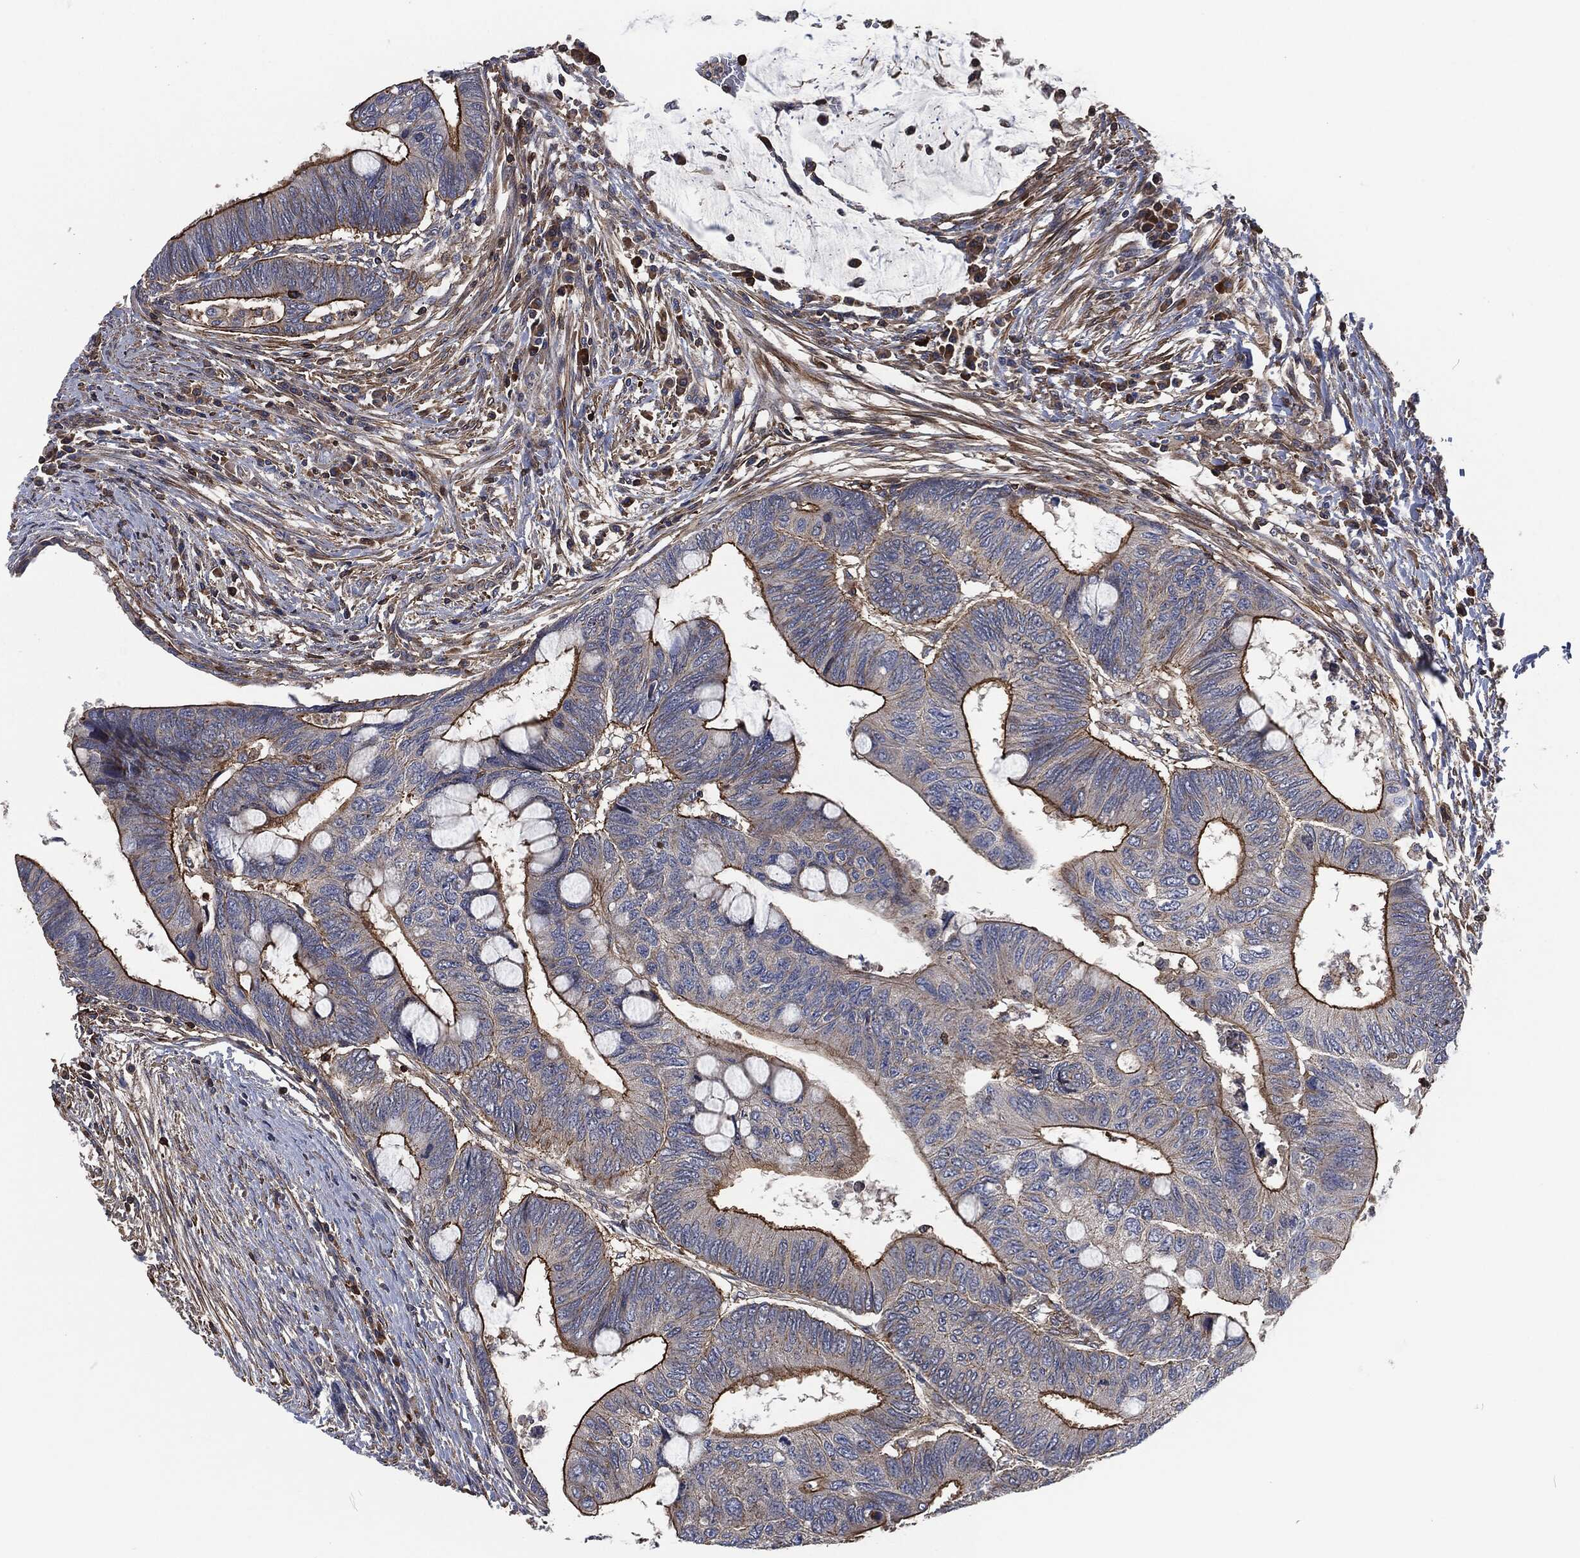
{"staining": {"intensity": "strong", "quantity": "<25%", "location": "cytoplasmic/membranous"}, "tissue": "colorectal cancer", "cell_type": "Tumor cells", "image_type": "cancer", "snomed": [{"axis": "morphology", "description": "Normal tissue, NOS"}, {"axis": "morphology", "description": "Adenocarcinoma, NOS"}, {"axis": "topography", "description": "Rectum"}, {"axis": "topography", "description": "Peripheral nerve tissue"}], "caption": "The immunohistochemical stain highlights strong cytoplasmic/membranous staining in tumor cells of colorectal cancer tissue.", "gene": "LGALS9", "patient": {"sex": "male", "age": 92}}